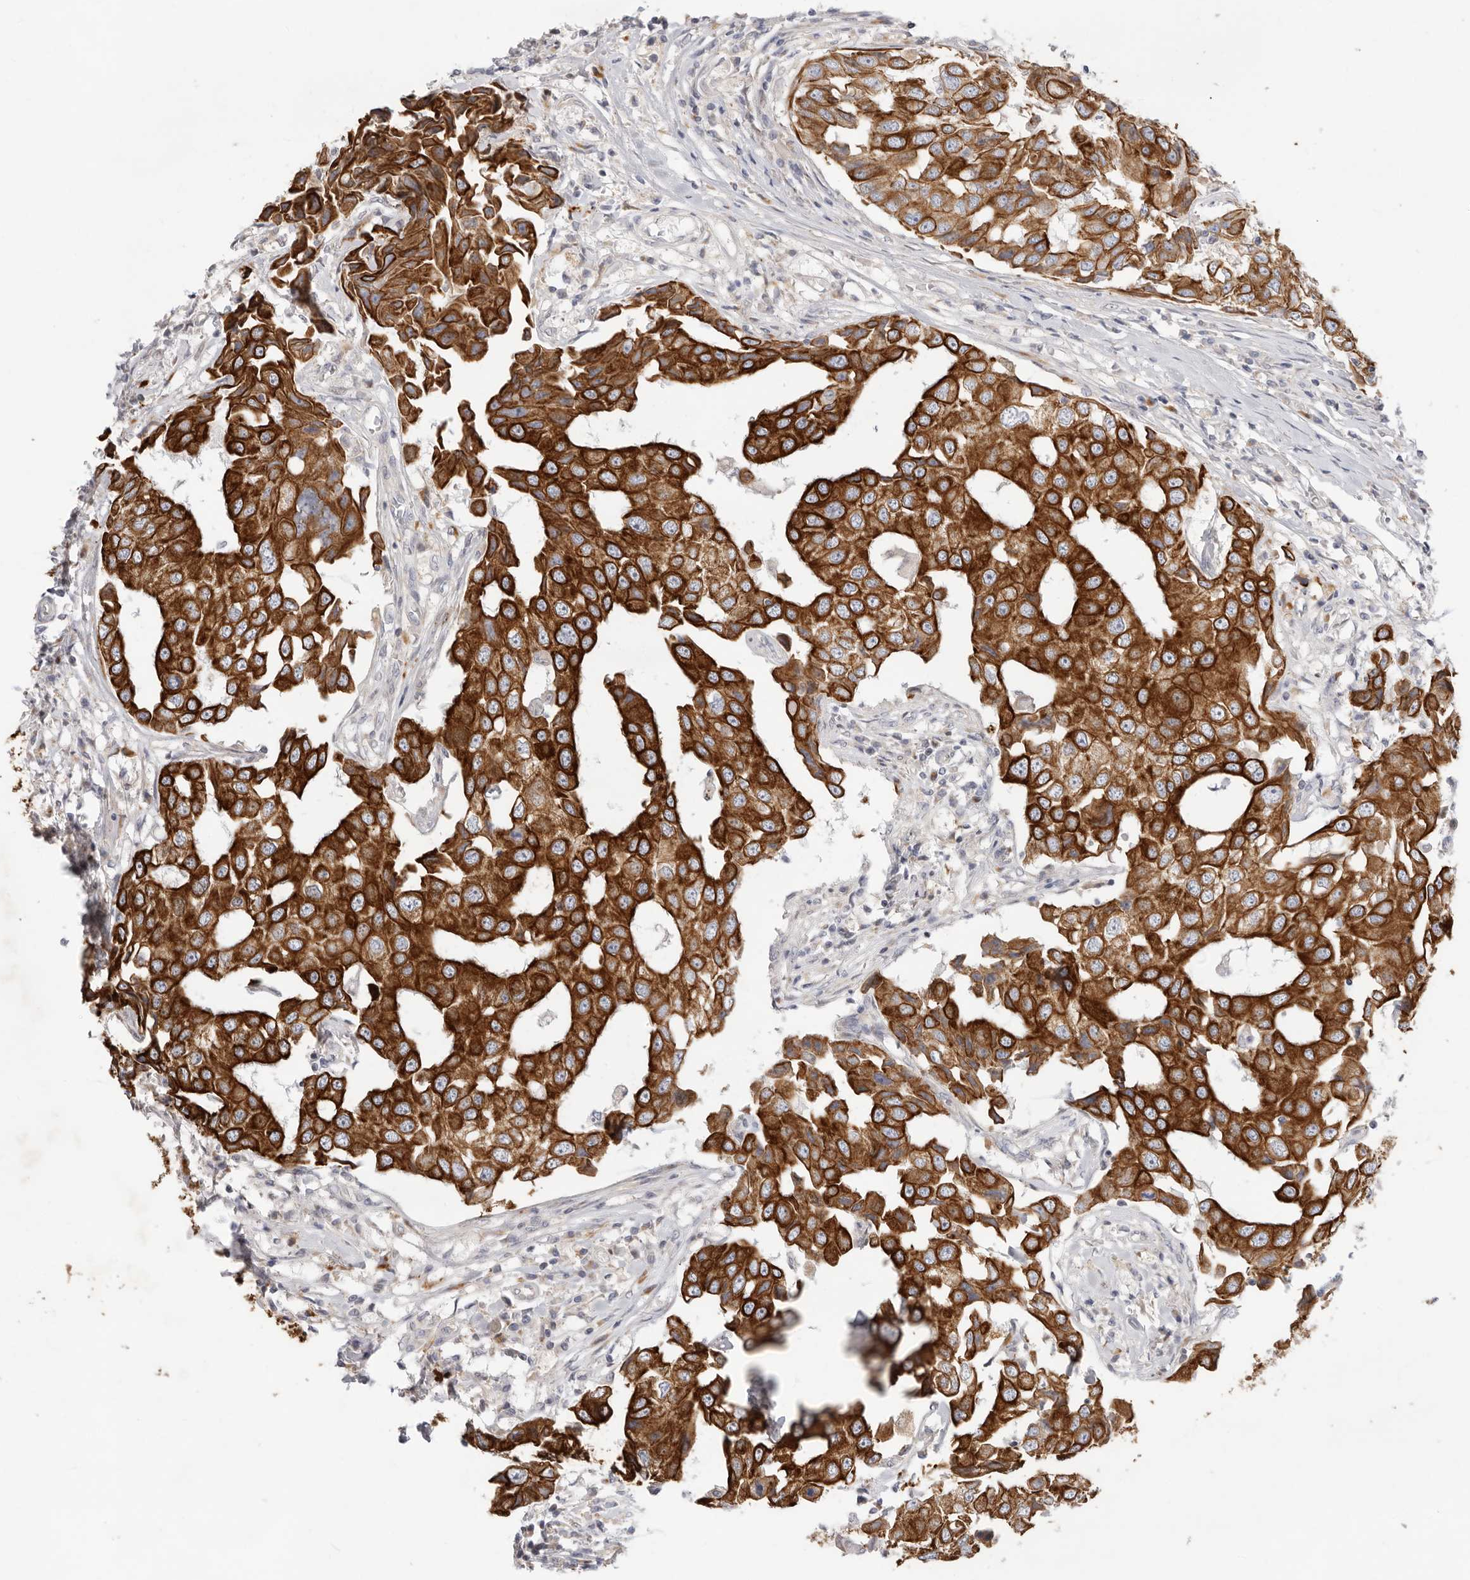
{"staining": {"intensity": "strong", "quantity": ">75%", "location": "cytoplasmic/membranous"}, "tissue": "breast cancer", "cell_type": "Tumor cells", "image_type": "cancer", "snomed": [{"axis": "morphology", "description": "Duct carcinoma"}, {"axis": "topography", "description": "Breast"}], "caption": "Human breast invasive ductal carcinoma stained with a brown dye demonstrates strong cytoplasmic/membranous positive positivity in about >75% of tumor cells.", "gene": "USH1C", "patient": {"sex": "female", "age": 27}}